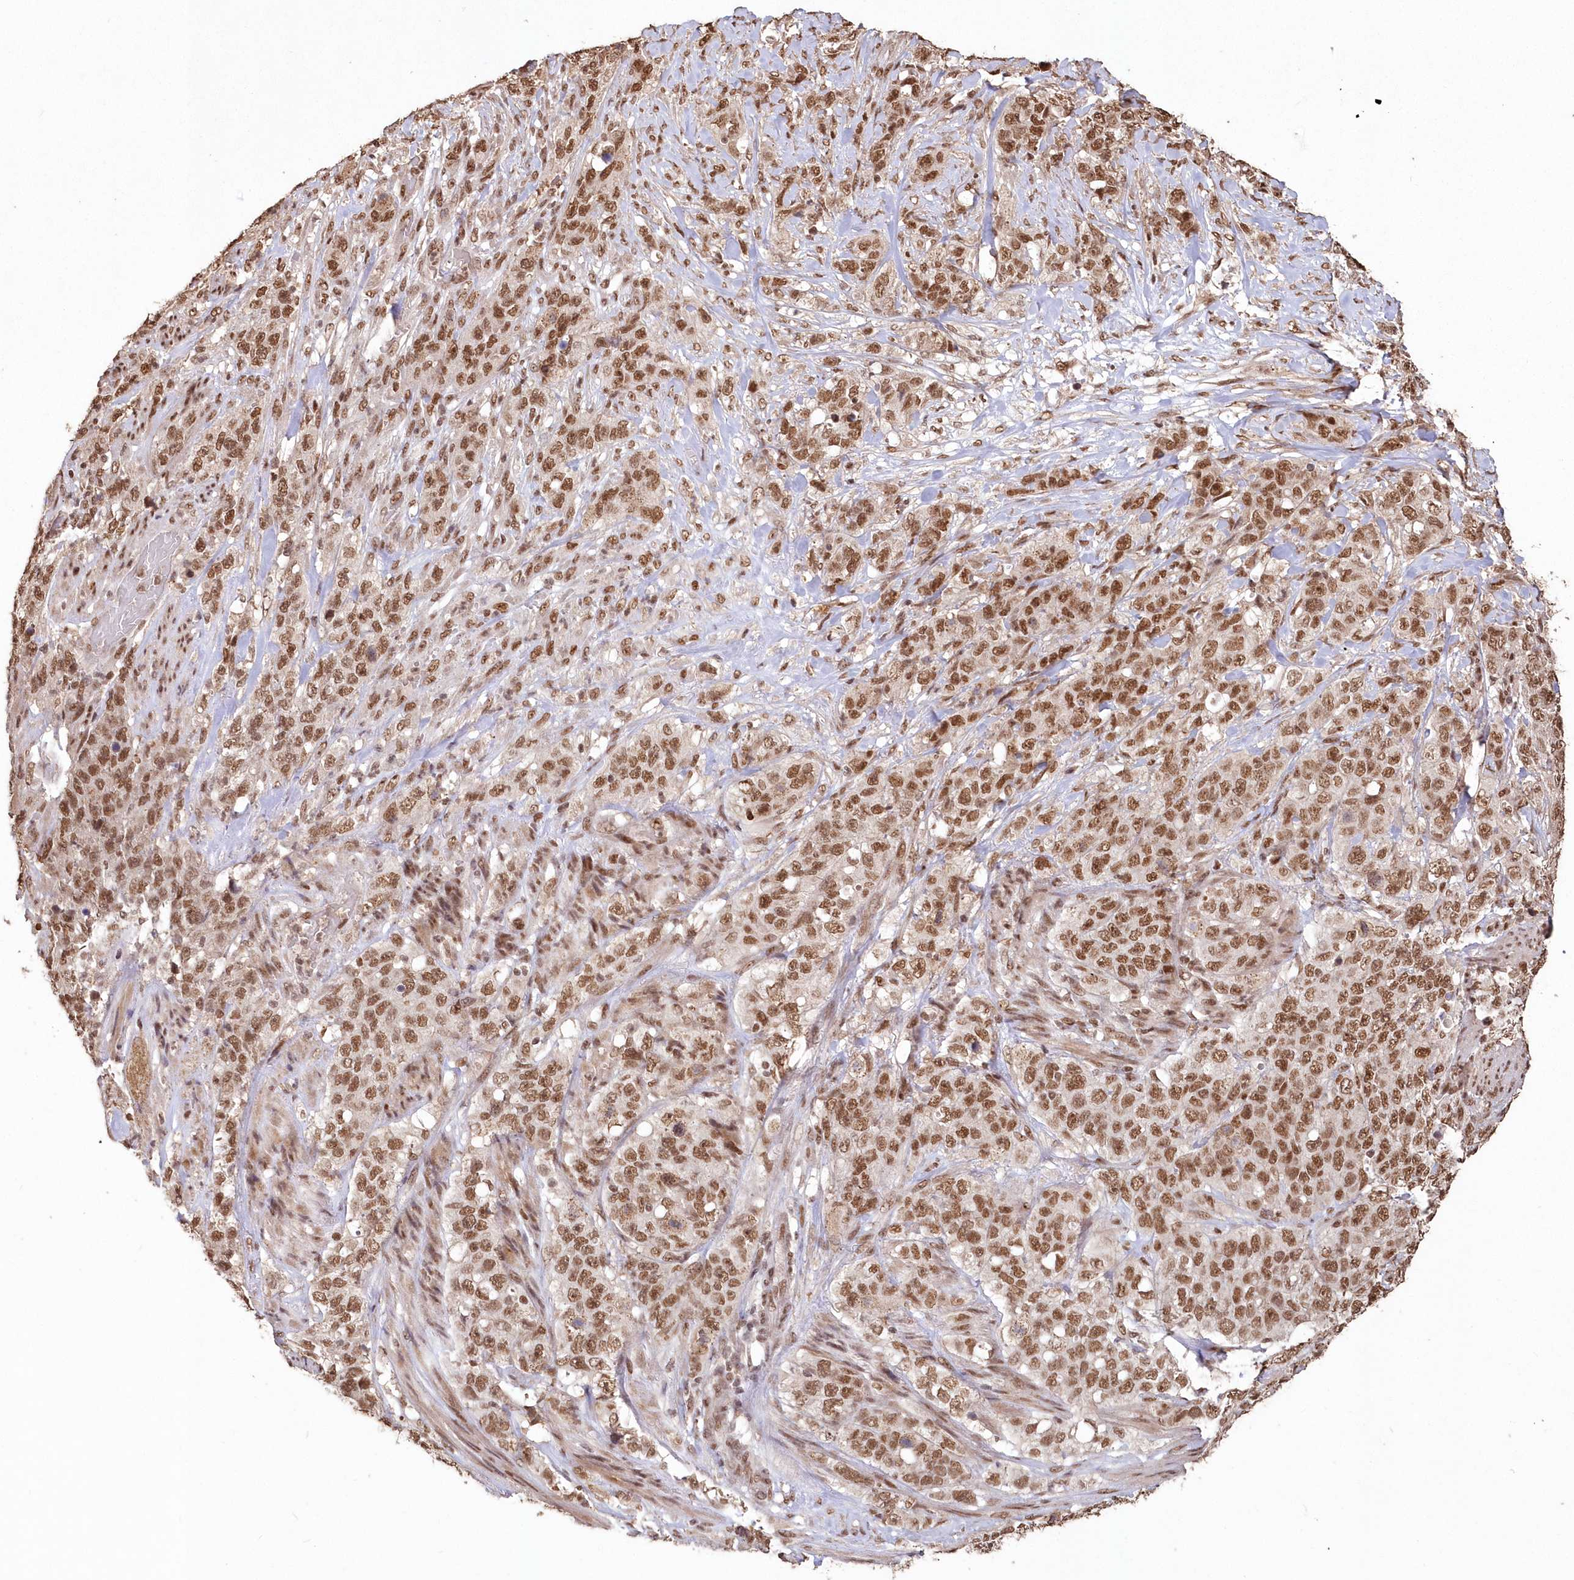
{"staining": {"intensity": "moderate", "quantity": ">75%", "location": "nuclear"}, "tissue": "stomach cancer", "cell_type": "Tumor cells", "image_type": "cancer", "snomed": [{"axis": "morphology", "description": "Adenocarcinoma, NOS"}, {"axis": "topography", "description": "Stomach"}], "caption": "An image showing moderate nuclear positivity in approximately >75% of tumor cells in stomach cancer, as visualized by brown immunohistochemical staining.", "gene": "PDS5A", "patient": {"sex": "male", "age": 48}}